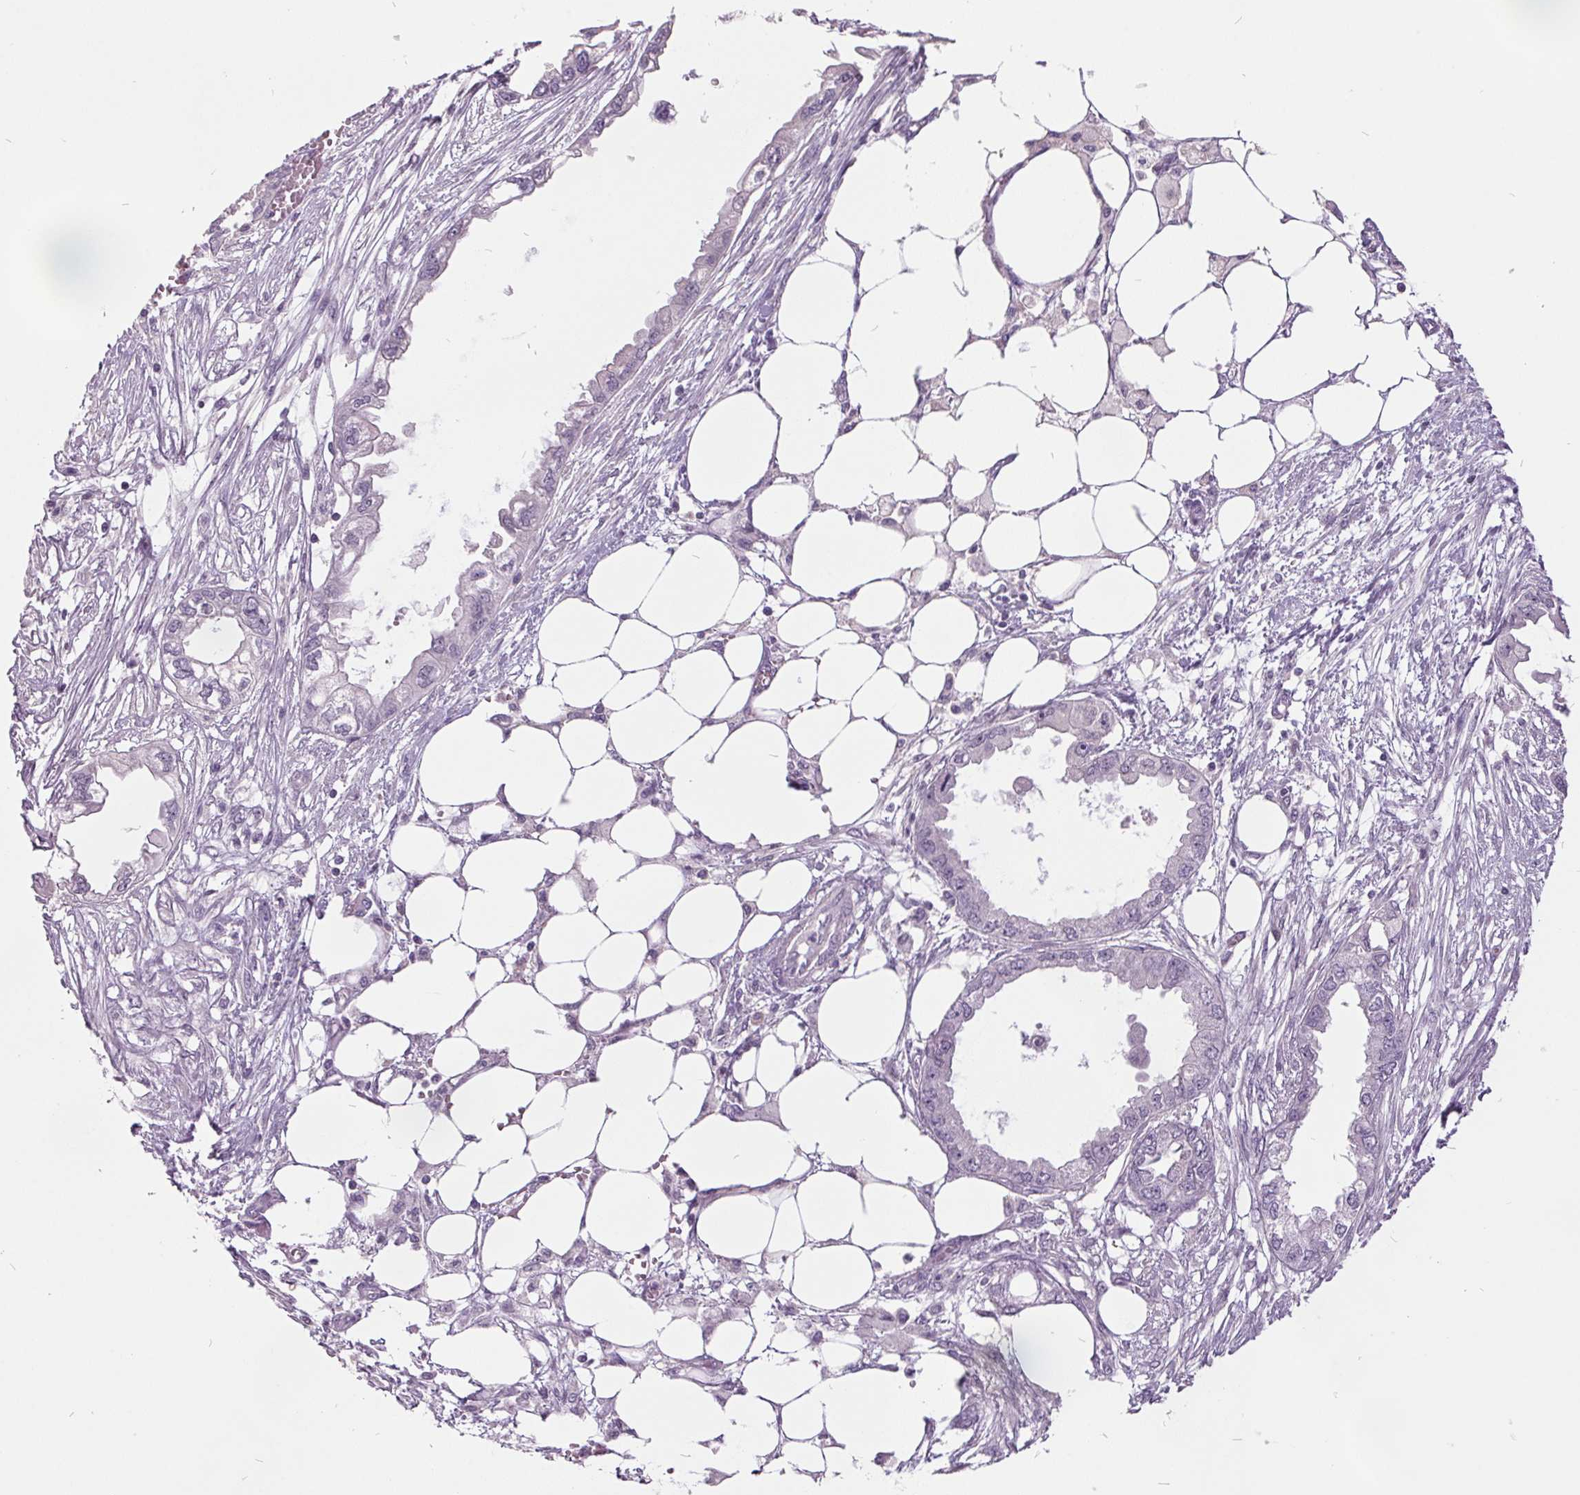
{"staining": {"intensity": "negative", "quantity": "none", "location": "none"}, "tissue": "endometrial cancer", "cell_type": "Tumor cells", "image_type": "cancer", "snomed": [{"axis": "morphology", "description": "Adenocarcinoma, NOS"}, {"axis": "morphology", "description": "Adenocarcinoma, metastatic, NOS"}, {"axis": "topography", "description": "Adipose tissue"}, {"axis": "topography", "description": "Endometrium"}], "caption": "IHC histopathology image of neoplastic tissue: metastatic adenocarcinoma (endometrial) stained with DAB demonstrates no significant protein expression in tumor cells.", "gene": "C2orf16", "patient": {"sex": "female", "age": 67}}